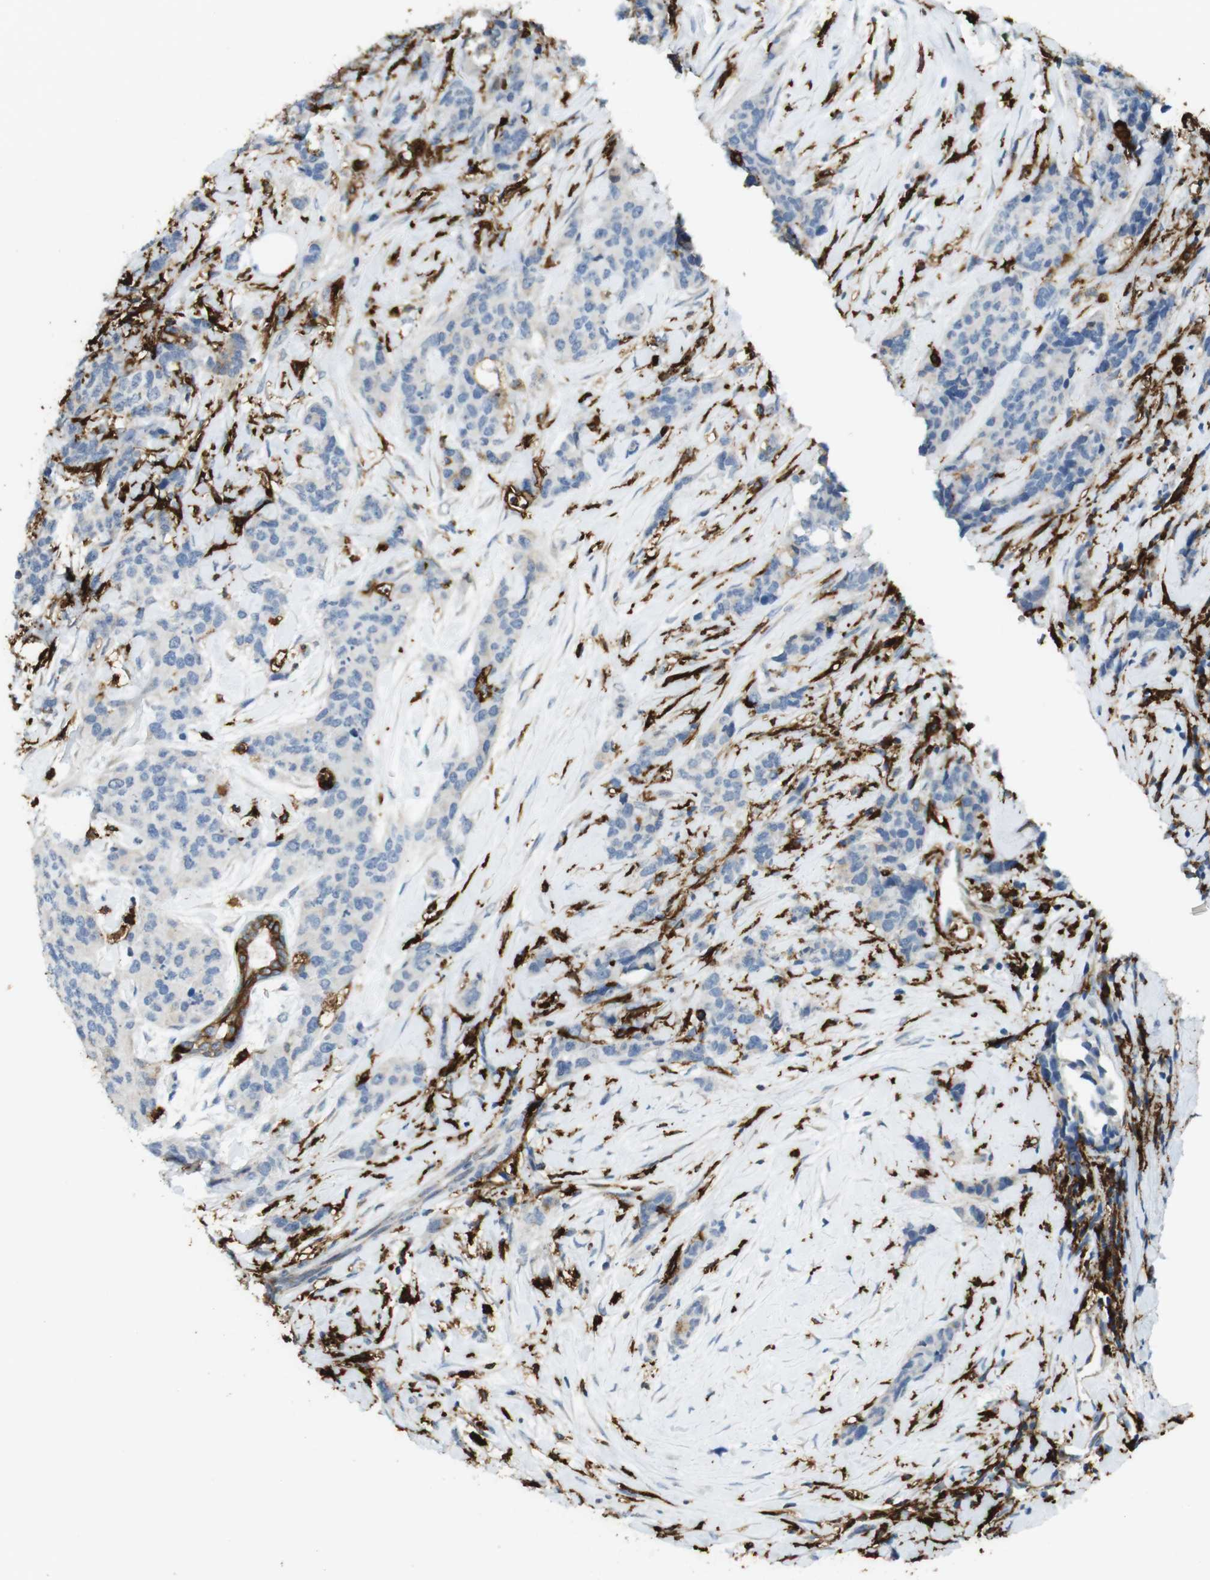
{"staining": {"intensity": "moderate", "quantity": "<25%", "location": "cytoplasmic/membranous"}, "tissue": "breast cancer", "cell_type": "Tumor cells", "image_type": "cancer", "snomed": [{"axis": "morphology", "description": "Lobular carcinoma"}, {"axis": "topography", "description": "Breast"}], "caption": "Approximately <25% of tumor cells in human breast cancer exhibit moderate cytoplasmic/membranous protein staining as visualized by brown immunohistochemical staining.", "gene": "HLA-DRA", "patient": {"sex": "female", "age": 59}}